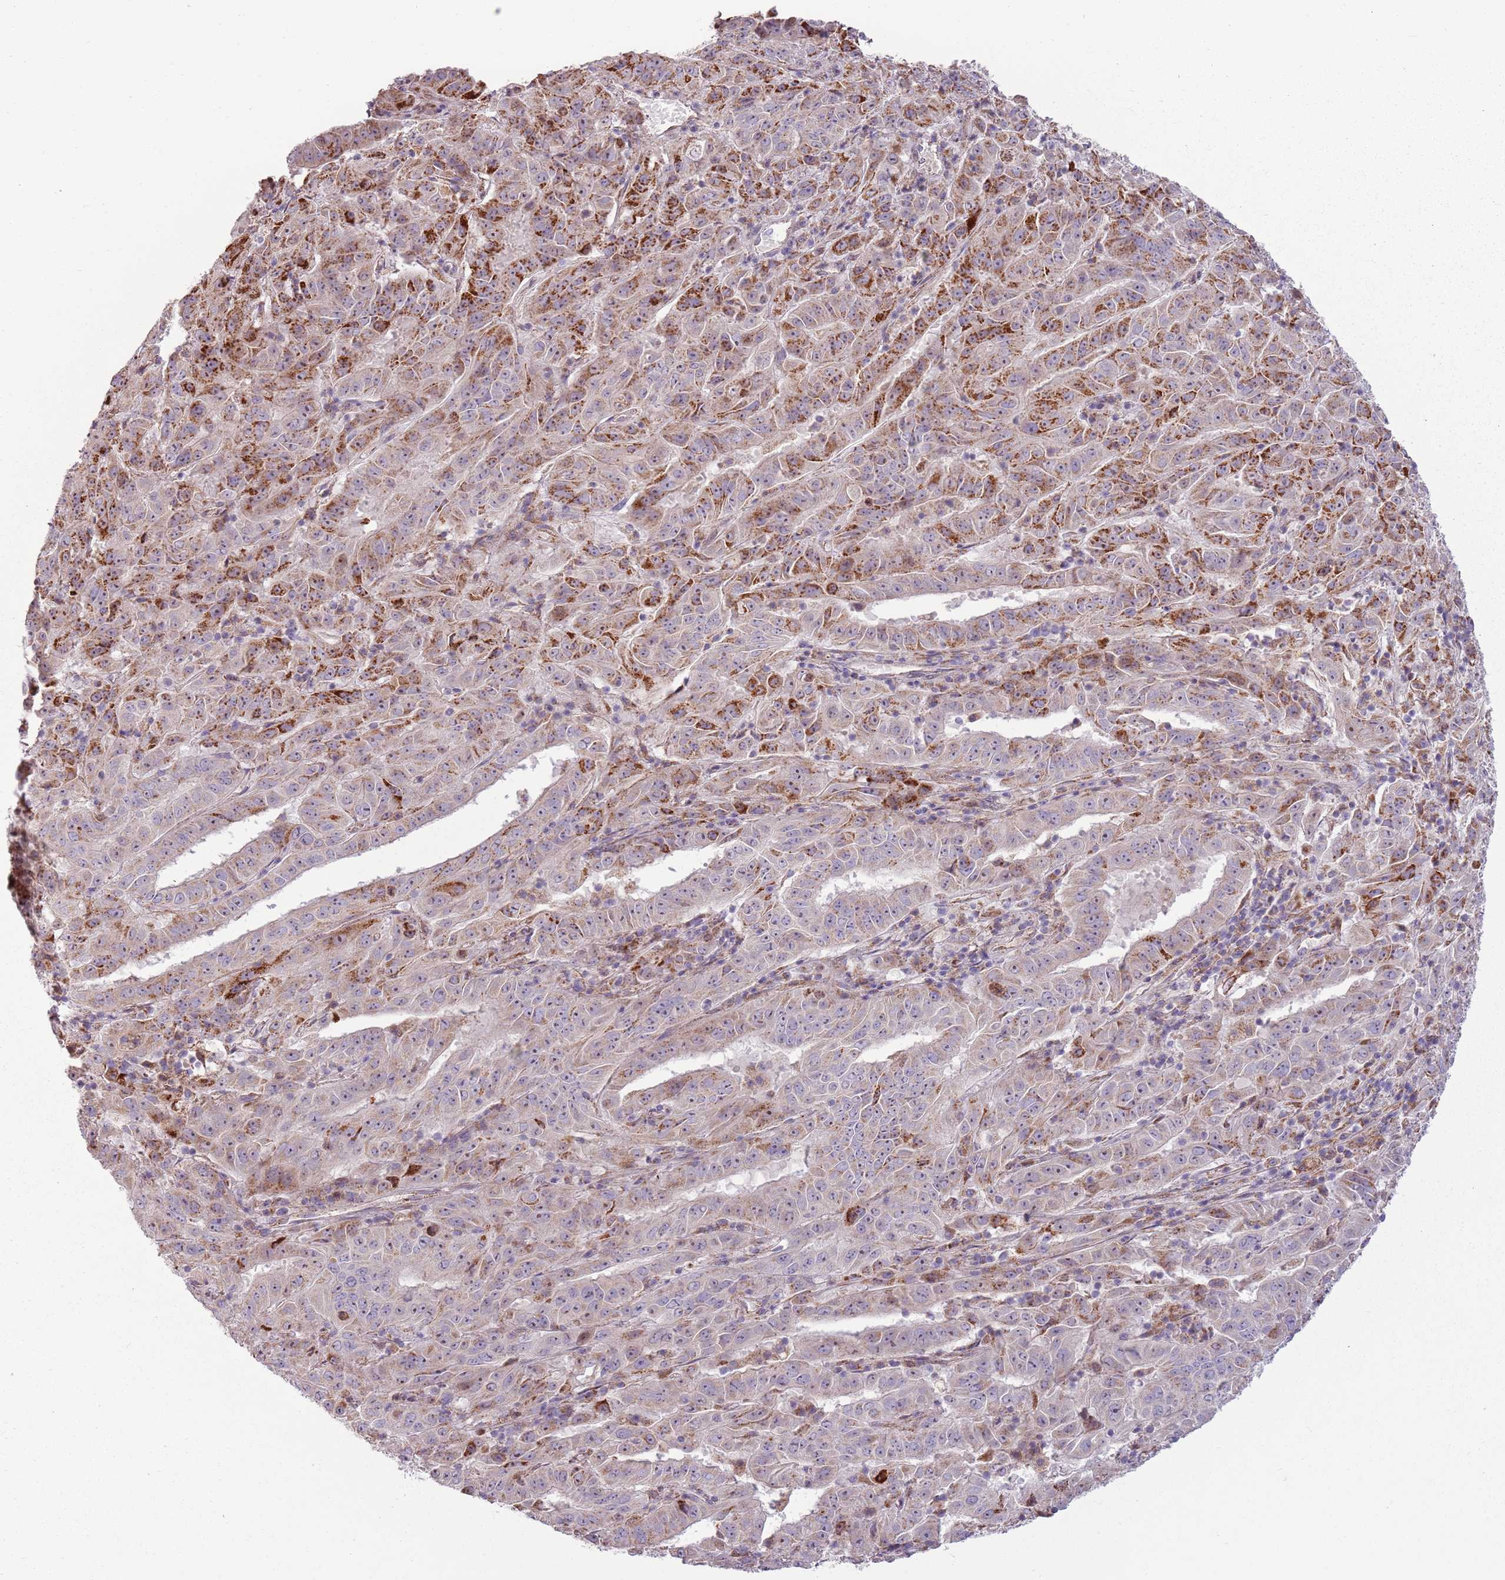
{"staining": {"intensity": "strong", "quantity": "25%-75%", "location": "cytoplasmic/membranous"}, "tissue": "pancreatic cancer", "cell_type": "Tumor cells", "image_type": "cancer", "snomed": [{"axis": "morphology", "description": "Adenocarcinoma, NOS"}, {"axis": "topography", "description": "Pancreas"}], "caption": "Adenocarcinoma (pancreatic) tissue shows strong cytoplasmic/membranous expression in approximately 25%-75% of tumor cells", "gene": "ZNF530", "patient": {"sex": "male", "age": 63}}